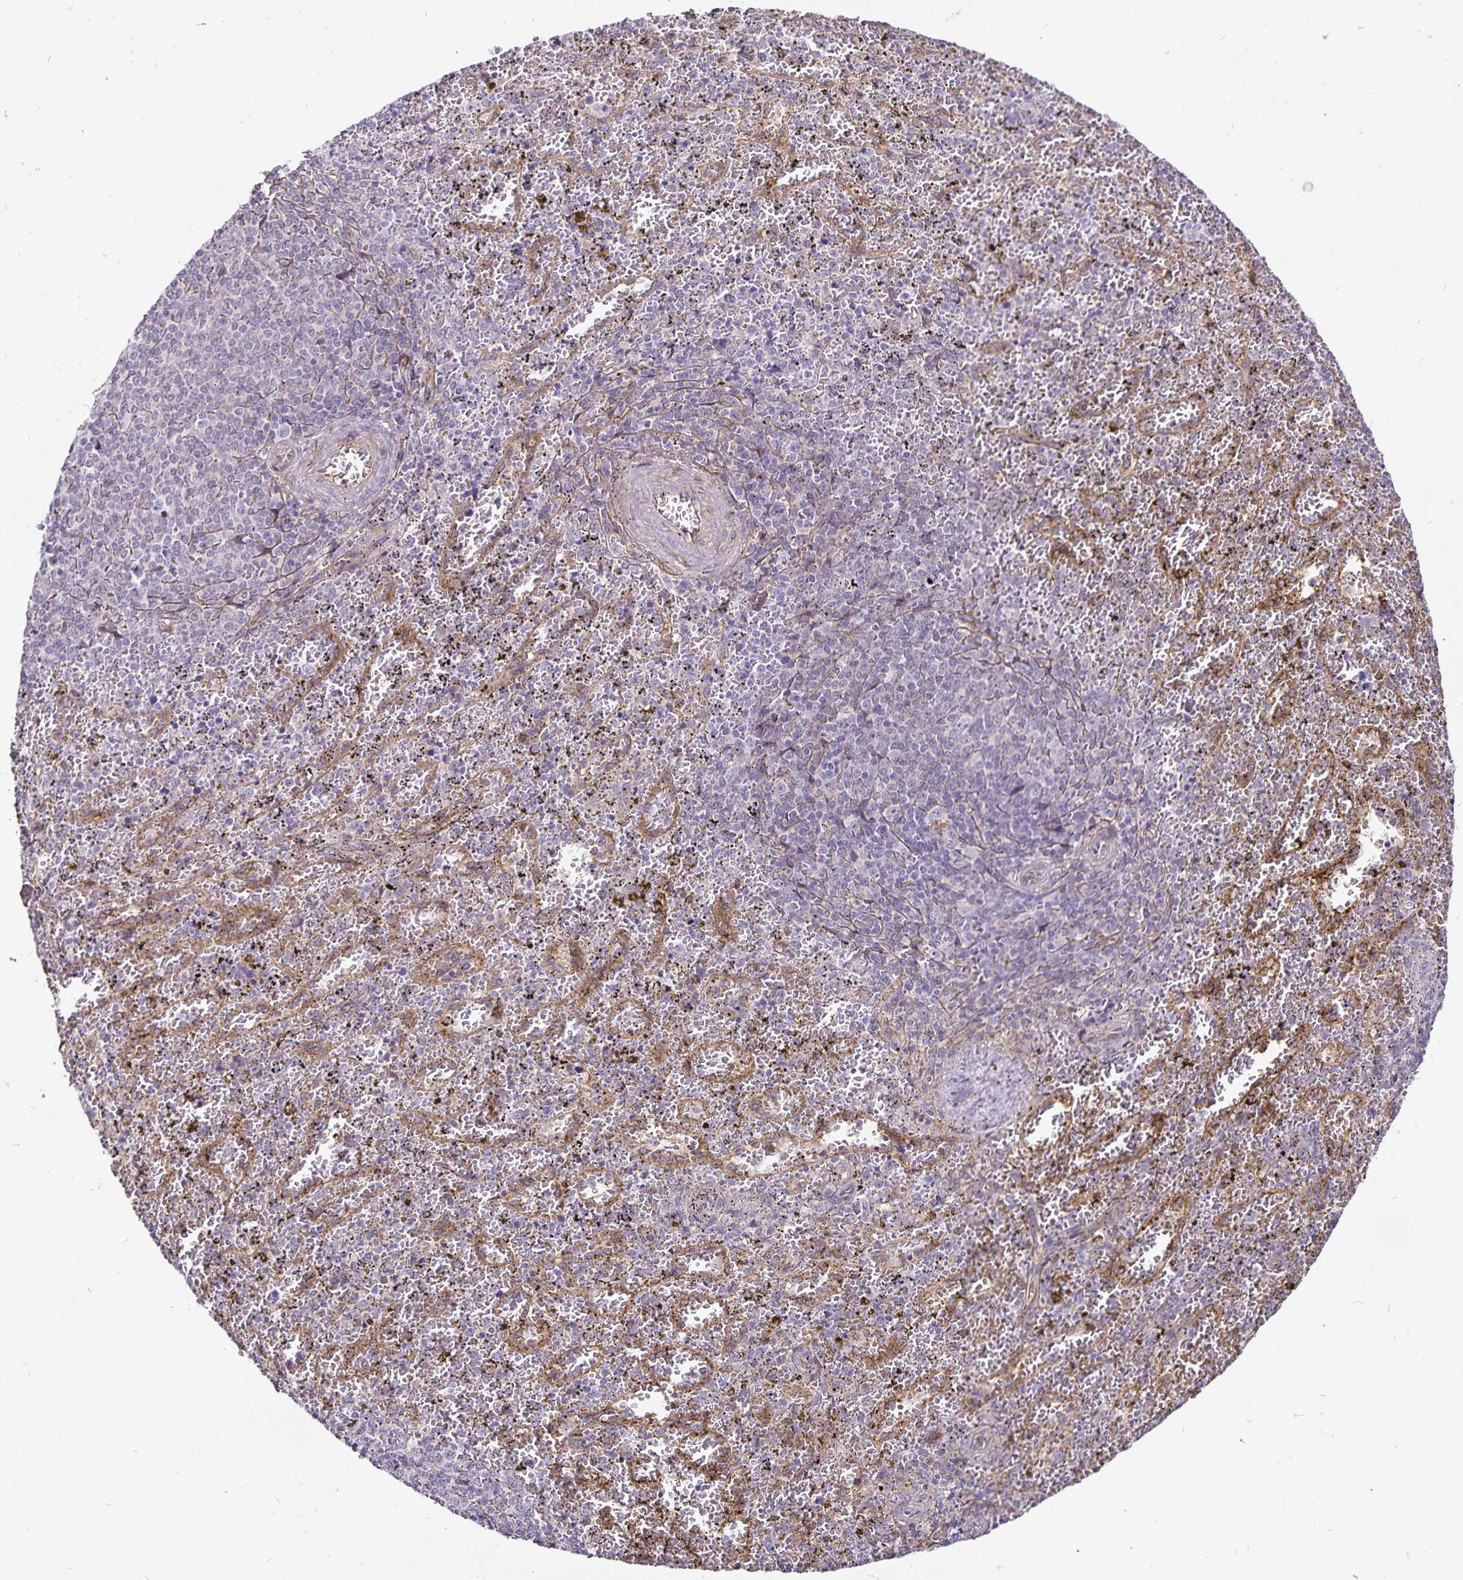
{"staining": {"intensity": "negative", "quantity": "none", "location": "none"}, "tissue": "spleen", "cell_type": "Cells in red pulp", "image_type": "normal", "snomed": [{"axis": "morphology", "description": "Normal tissue, NOS"}, {"axis": "topography", "description": "Spleen"}], "caption": "Immunohistochemistry of benign human spleen displays no staining in cells in red pulp.", "gene": "GNG12", "patient": {"sex": "female", "age": 50}}